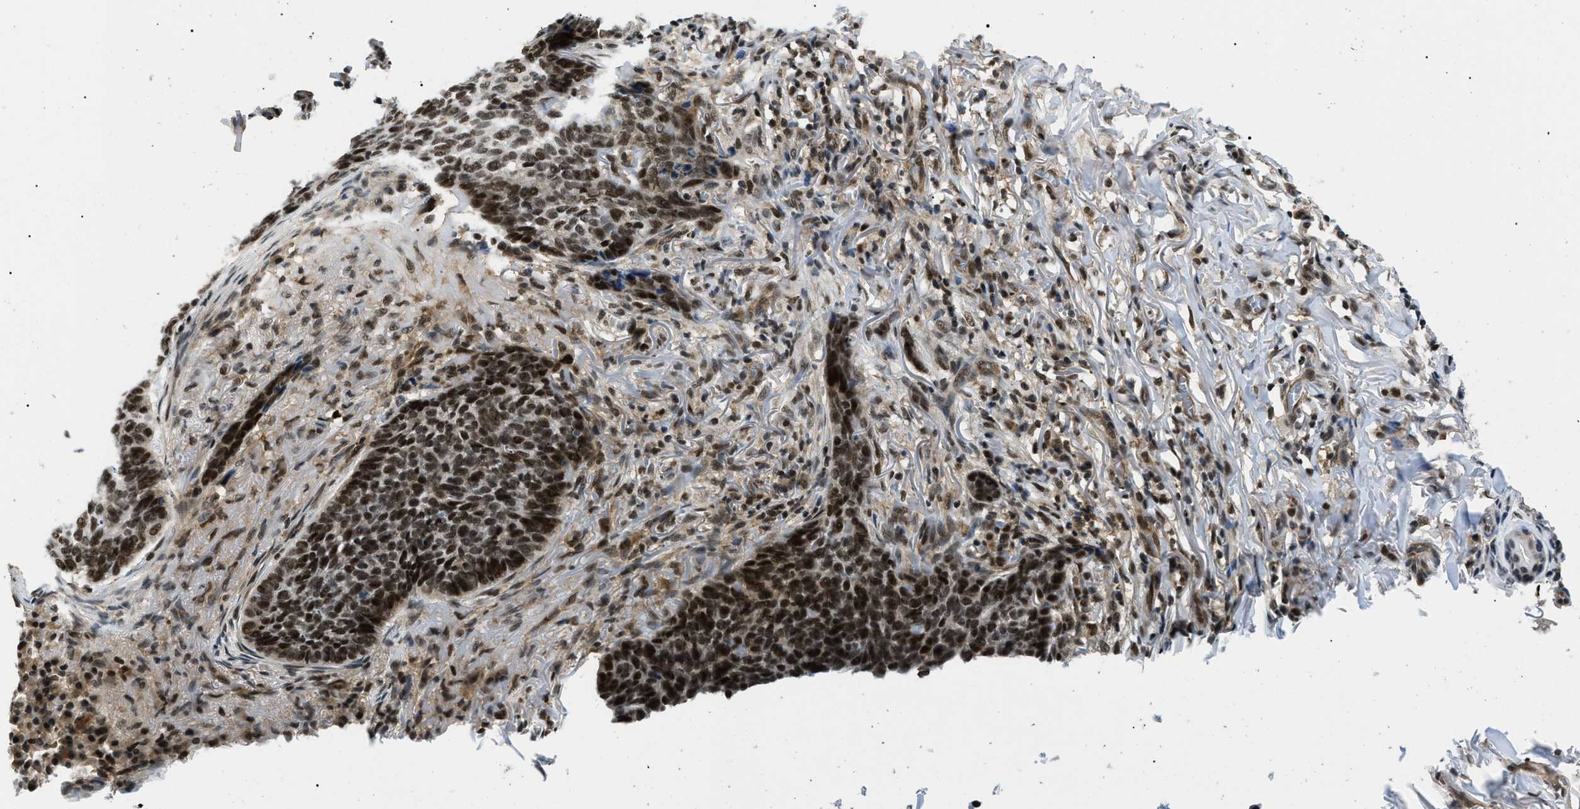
{"staining": {"intensity": "strong", "quantity": ">75%", "location": "nuclear"}, "tissue": "skin cancer", "cell_type": "Tumor cells", "image_type": "cancer", "snomed": [{"axis": "morphology", "description": "Basal cell carcinoma"}, {"axis": "topography", "description": "Skin"}], "caption": "A brown stain labels strong nuclear staining of a protein in skin cancer (basal cell carcinoma) tumor cells.", "gene": "RBM15", "patient": {"sex": "male", "age": 85}}